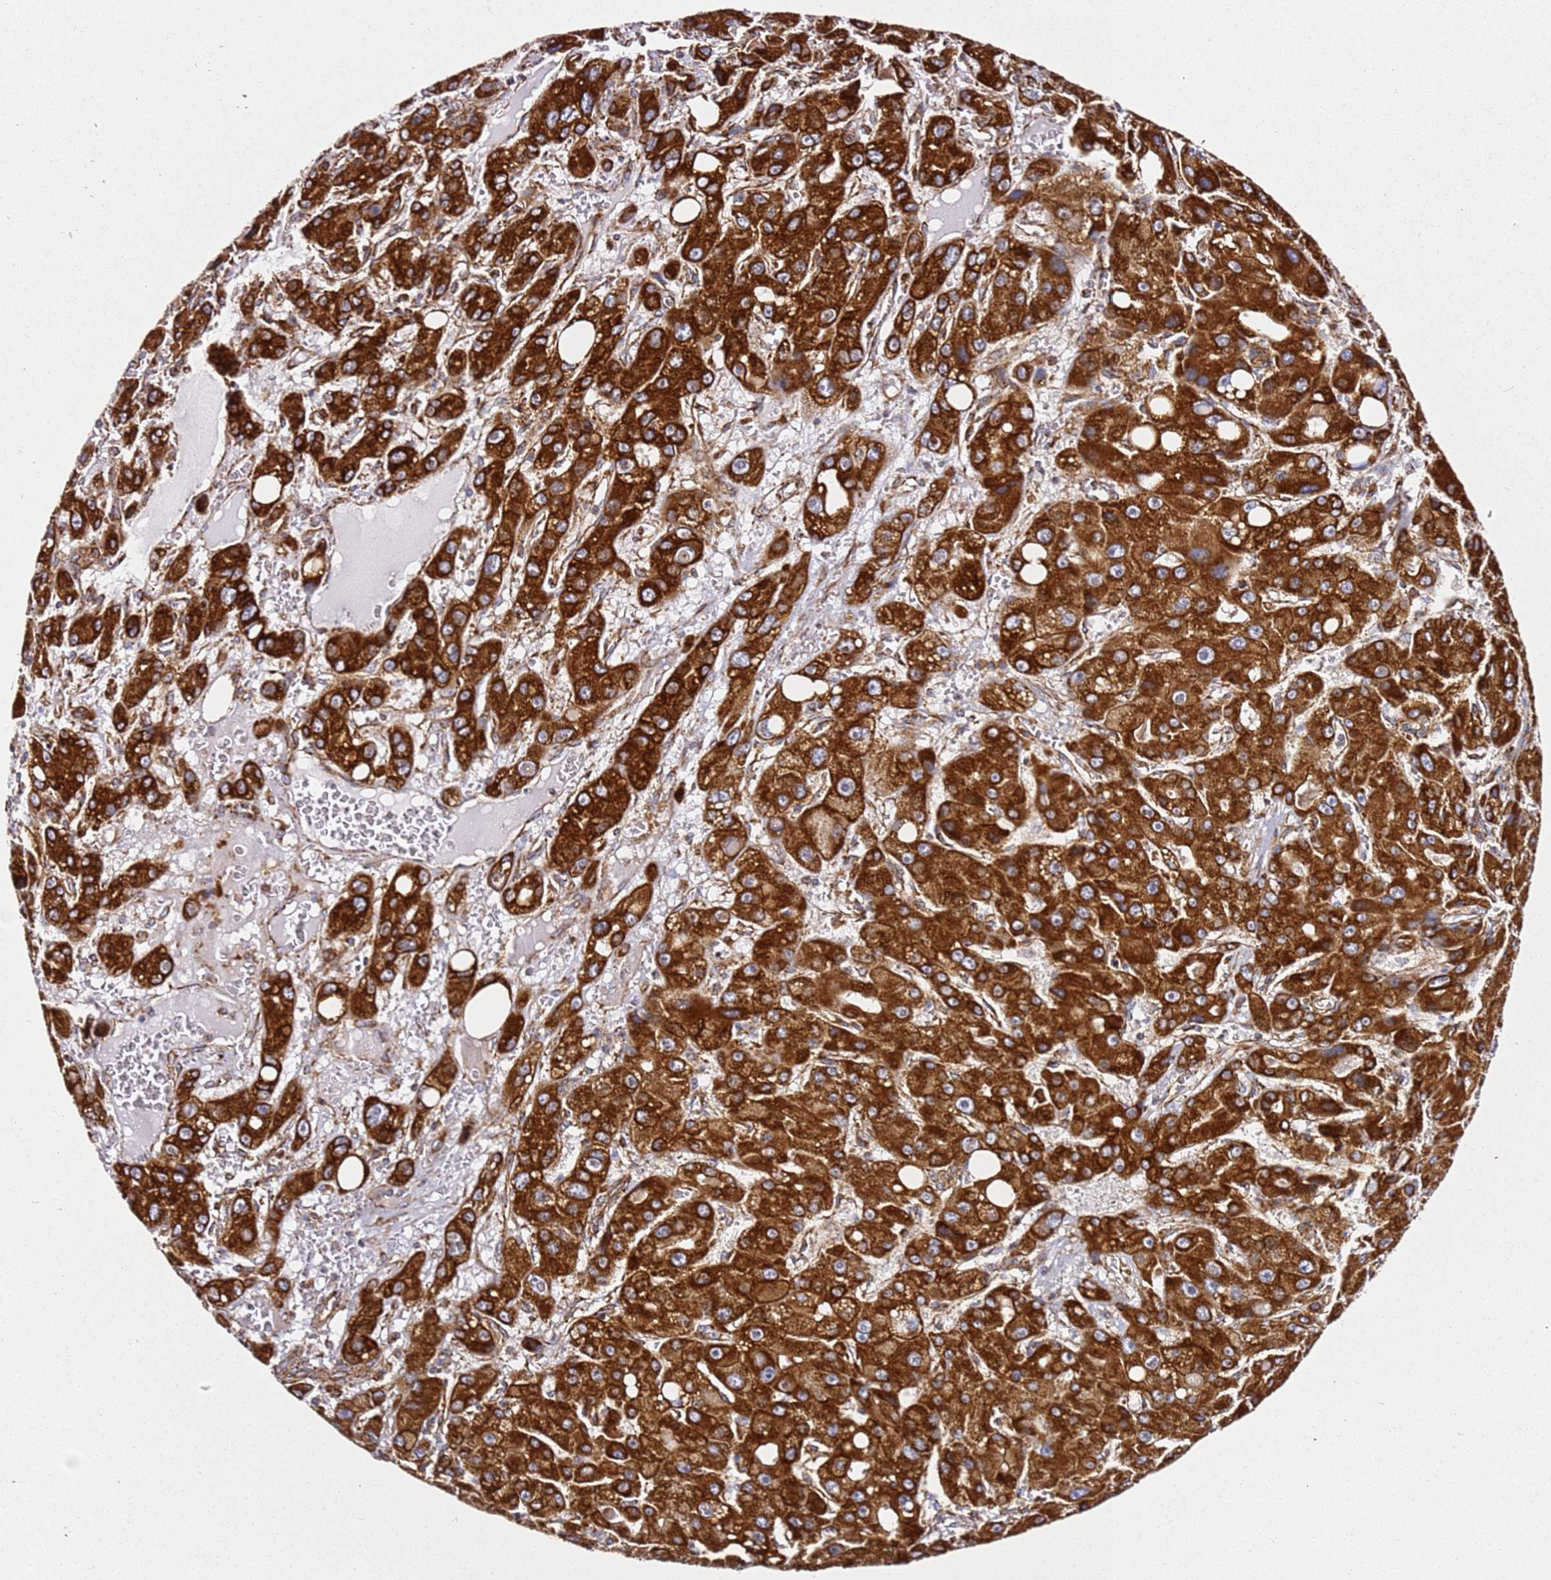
{"staining": {"intensity": "strong", "quantity": ">75%", "location": "cytoplasmic/membranous"}, "tissue": "liver cancer", "cell_type": "Tumor cells", "image_type": "cancer", "snomed": [{"axis": "morphology", "description": "Carcinoma, Hepatocellular, NOS"}, {"axis": "topography", "description": "Liver"}], "caption": "Immunohistochemistry (IHC) of human hepatocellular carcinoma (liver) demonstrates high levels of strong cytoplasmic/membranous expression in about >75% of tumor cells.", "gene": "NDUFA3", "patient": {"sex": "male", "age": 55}}